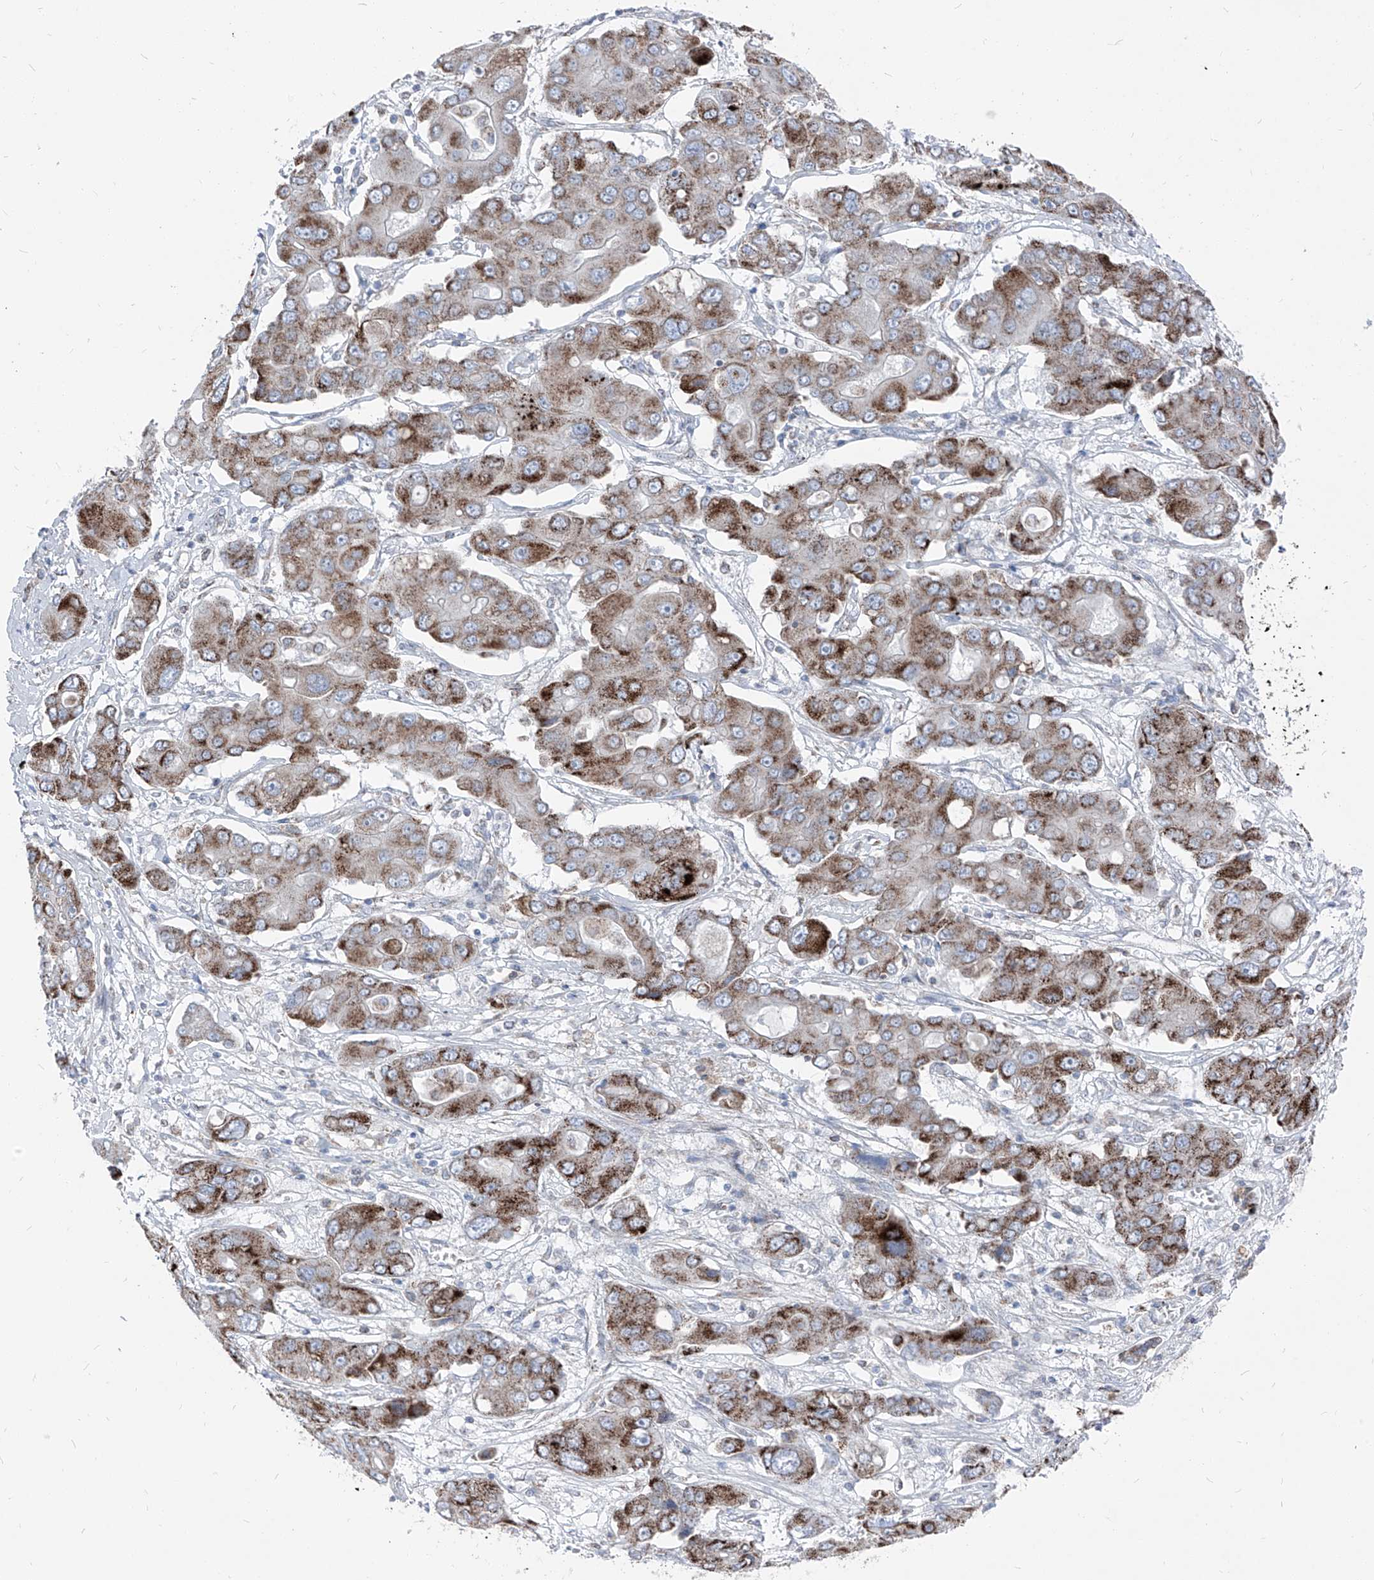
{"staining": {"intensity": "moderate", "quantity": ">75%", "location": "cytoplasmic/membranous"}, "tissue": "liver cancer", "cell_type": "Tumor cells", "image_type": "cancer", "snomed": [{"axis": "morphology", "description": "Cholangiocarcinoma"}, {"axis": "topography", "description": "Liver"}], "caption": "Liver cancer (cholangiocarcinoma) stained with DAB immunohistochemistry demonstrates medium levels of moderate cytoplasmic/membranous positivity in approximately >75% of tumor cells. The protein of interest is stained brown, and the nuclei are stained in blue (DAB IHC with brightfield microscopy, high magnification).", "gene": "AGPS", "patient": {"sex": "male", "age": 67}}